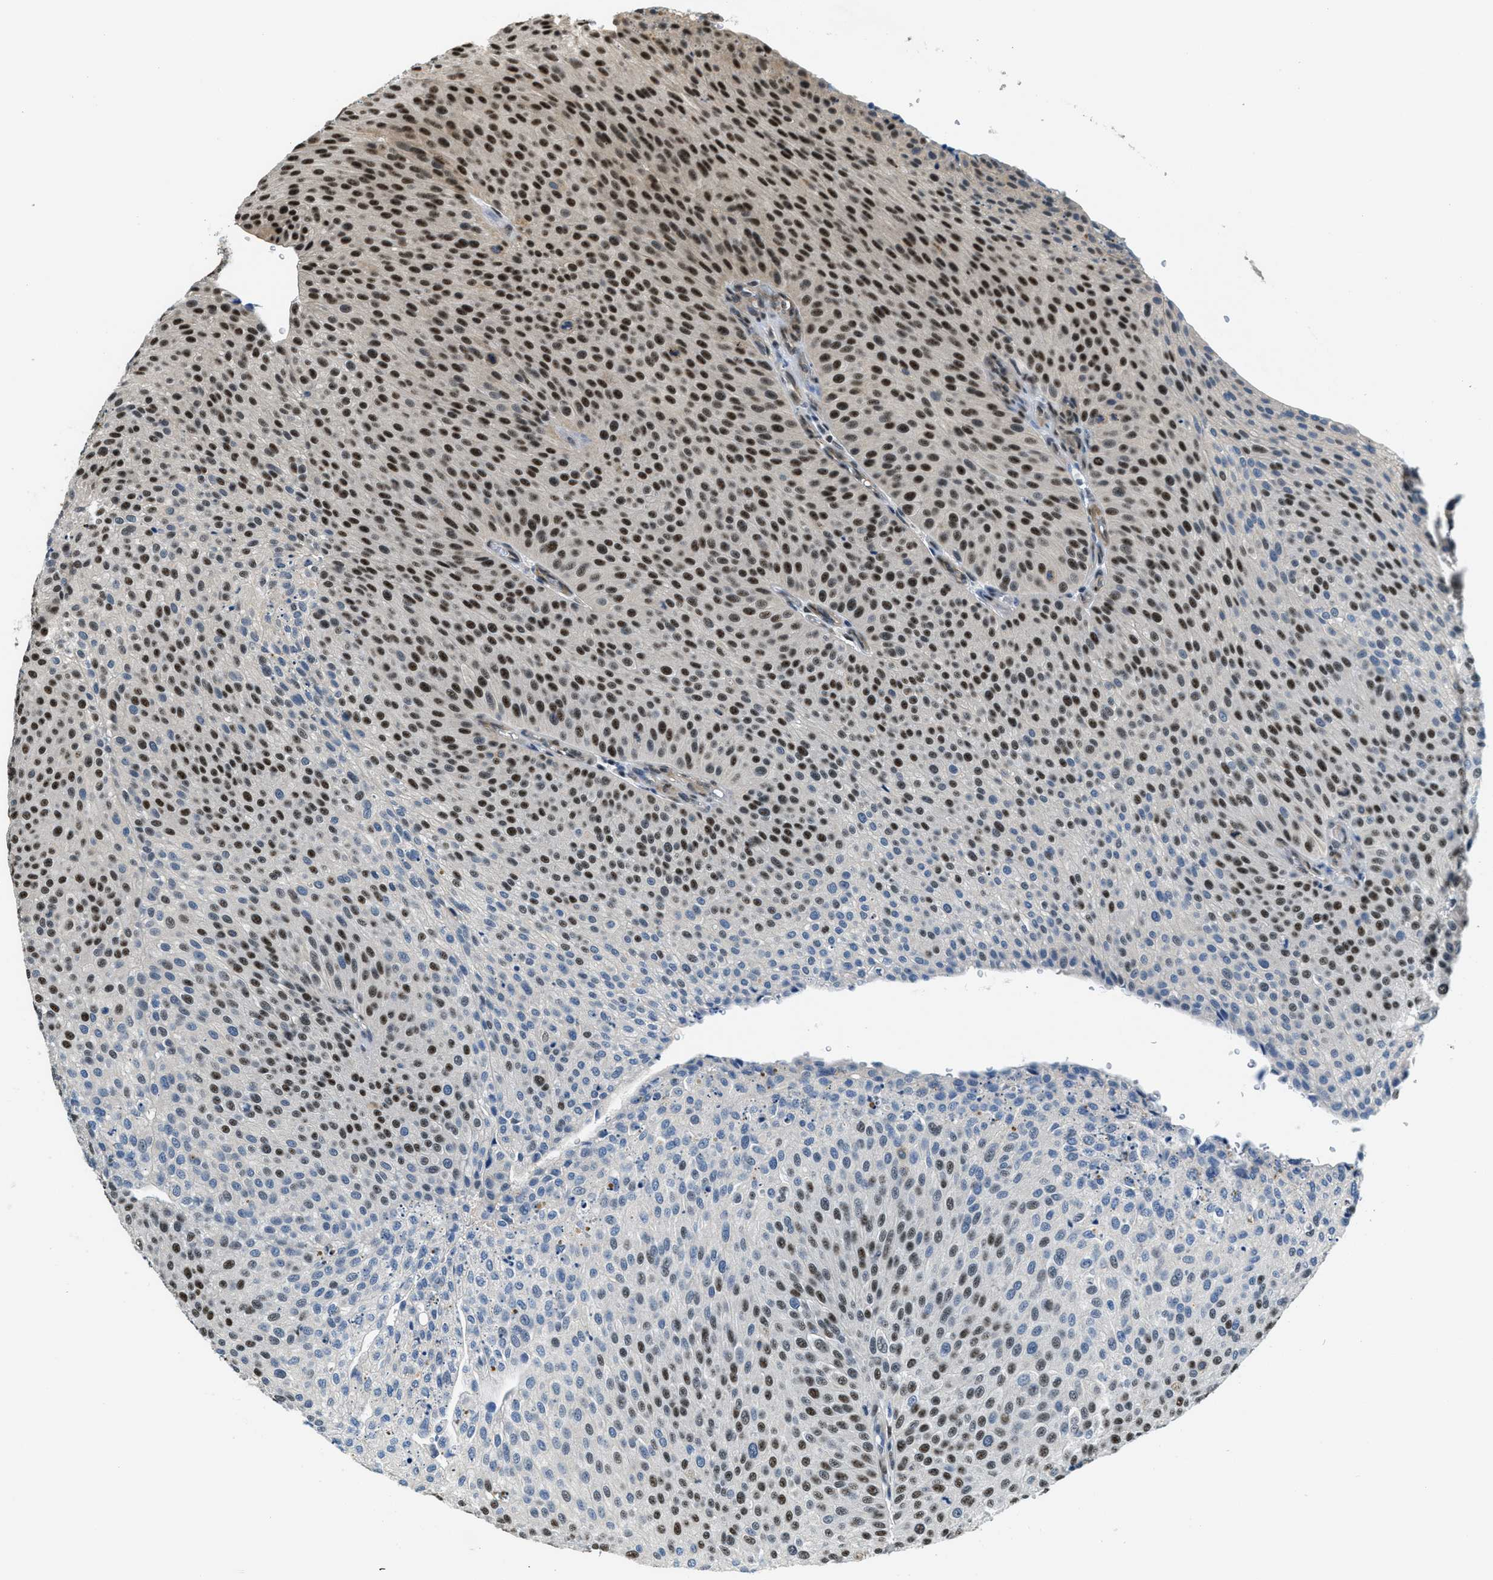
{"staining": {"intensity": "strong", "quantity": "25%-75%", "location": "nuclear"}, "tissue": "urothelial cancer", "cell_type": "Tumor cells", "image_type": "cancer", "snomed": [{"axis": "morphology", "description": "Urothelial carcinoma, Low grade"}, {"axis": "topography", "description": "Smooth muscle"}, {"axis": "topography", "description": "Urinary bladder"}], "caption": "DAB (3,3'-diaminobenzidine) immunohistochemical staining of urothelial cancer reveals strong nuclear protein staining in about 25%-75% of tumor cells.", "gene": "CFAP36", "patient": {"sex": "male", "age": 60}}